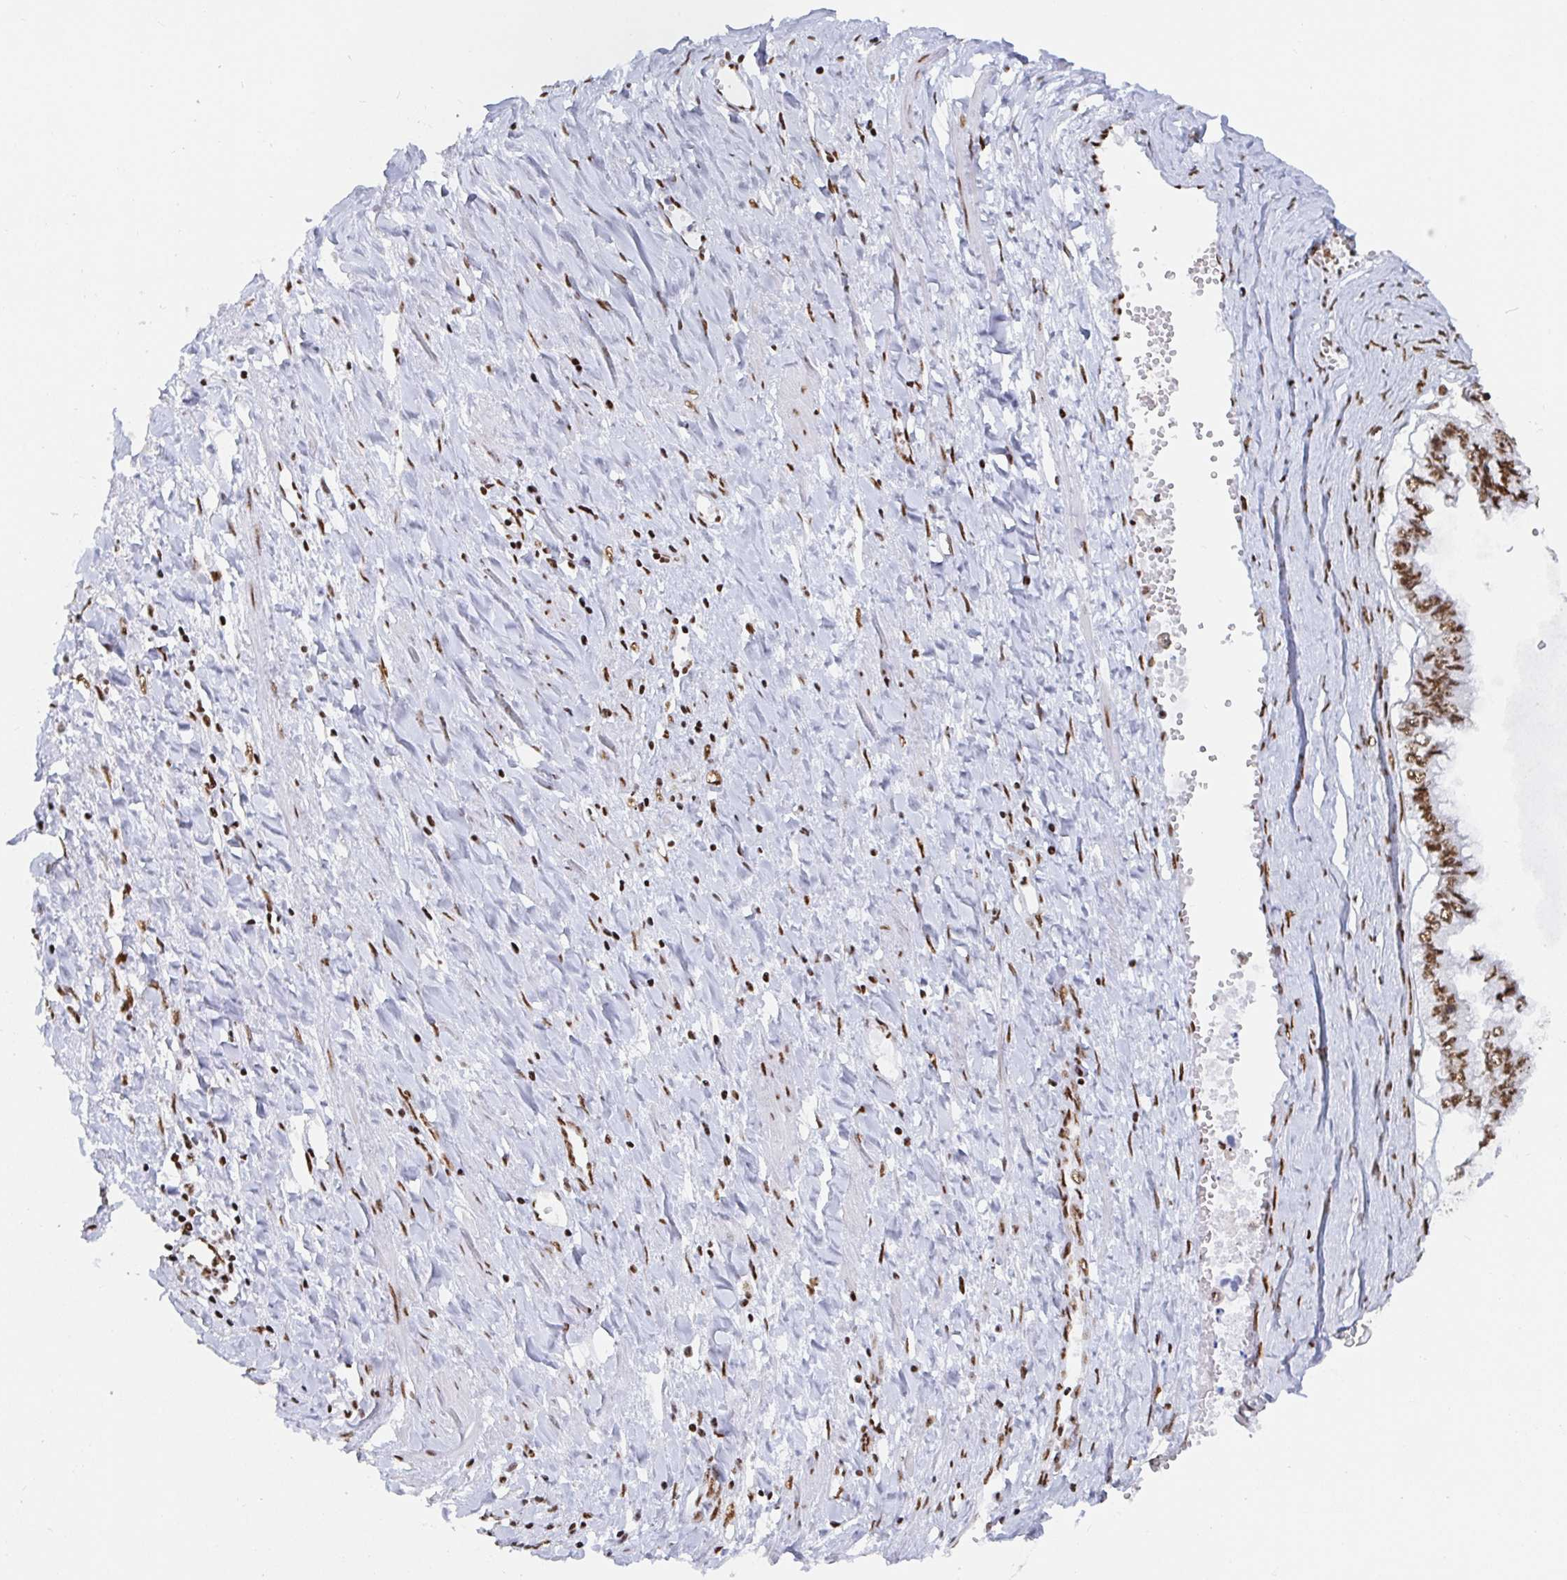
{"staining": {"intensity": "strong", "quantity": ">75%", "location": "nuclear"}, "tissue": "ovarian cancer", "cell_type": "Tumor cells", "image_type": "cancer", "snomed": [{"axis": "morphology", "description": "Cystadenocarcinoma, mucinous, NOS"}, {"axis": "topography", "description": "Ovary"}], "caption": "Human ovarian cancer stained with a protein marker exhibits strong staining in tumor cells.", "gene": "EWSR1", "patient": {"sex": "female", "age": 72}}